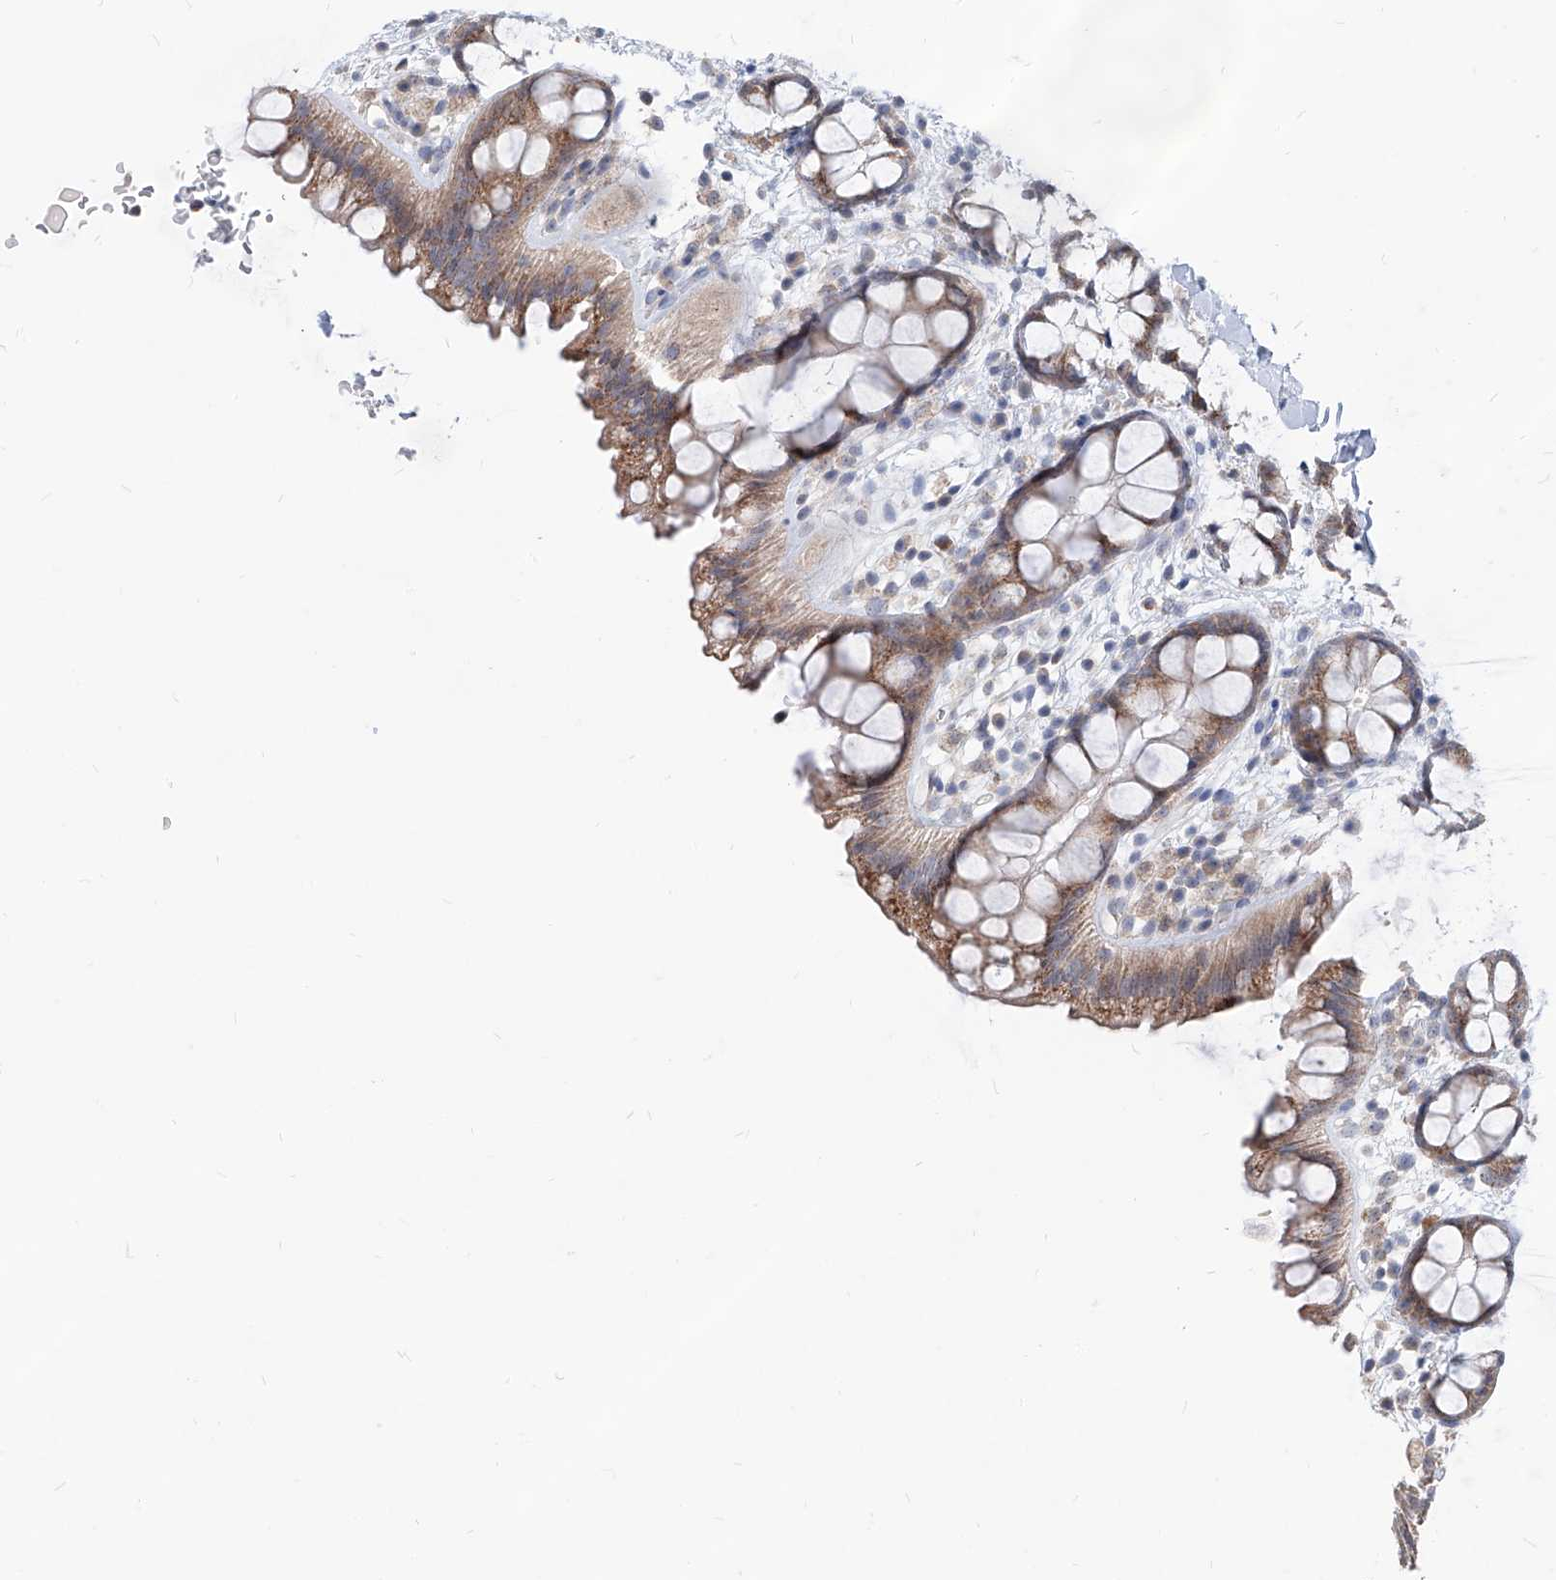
{"staining": {"intensity": "moderate", "quantity": ">75%", "location": "cytoplasmic/membranous"}, "tissue": "rectum", "cell_type": "Glandular cells", "image_type": "normal", "snomed": [{"axis": "morphology", "description": "Normal tissue, NOS"}, {"axis": "topography", "description": "Rectum"}], "caption": "Protein staining of normal rectum shows moderate cytoplasmic/membranous positivity in approximately >75% of glandular cells.", "gene": "AGPS", "patient": {"sex": "female", "age": 65}}